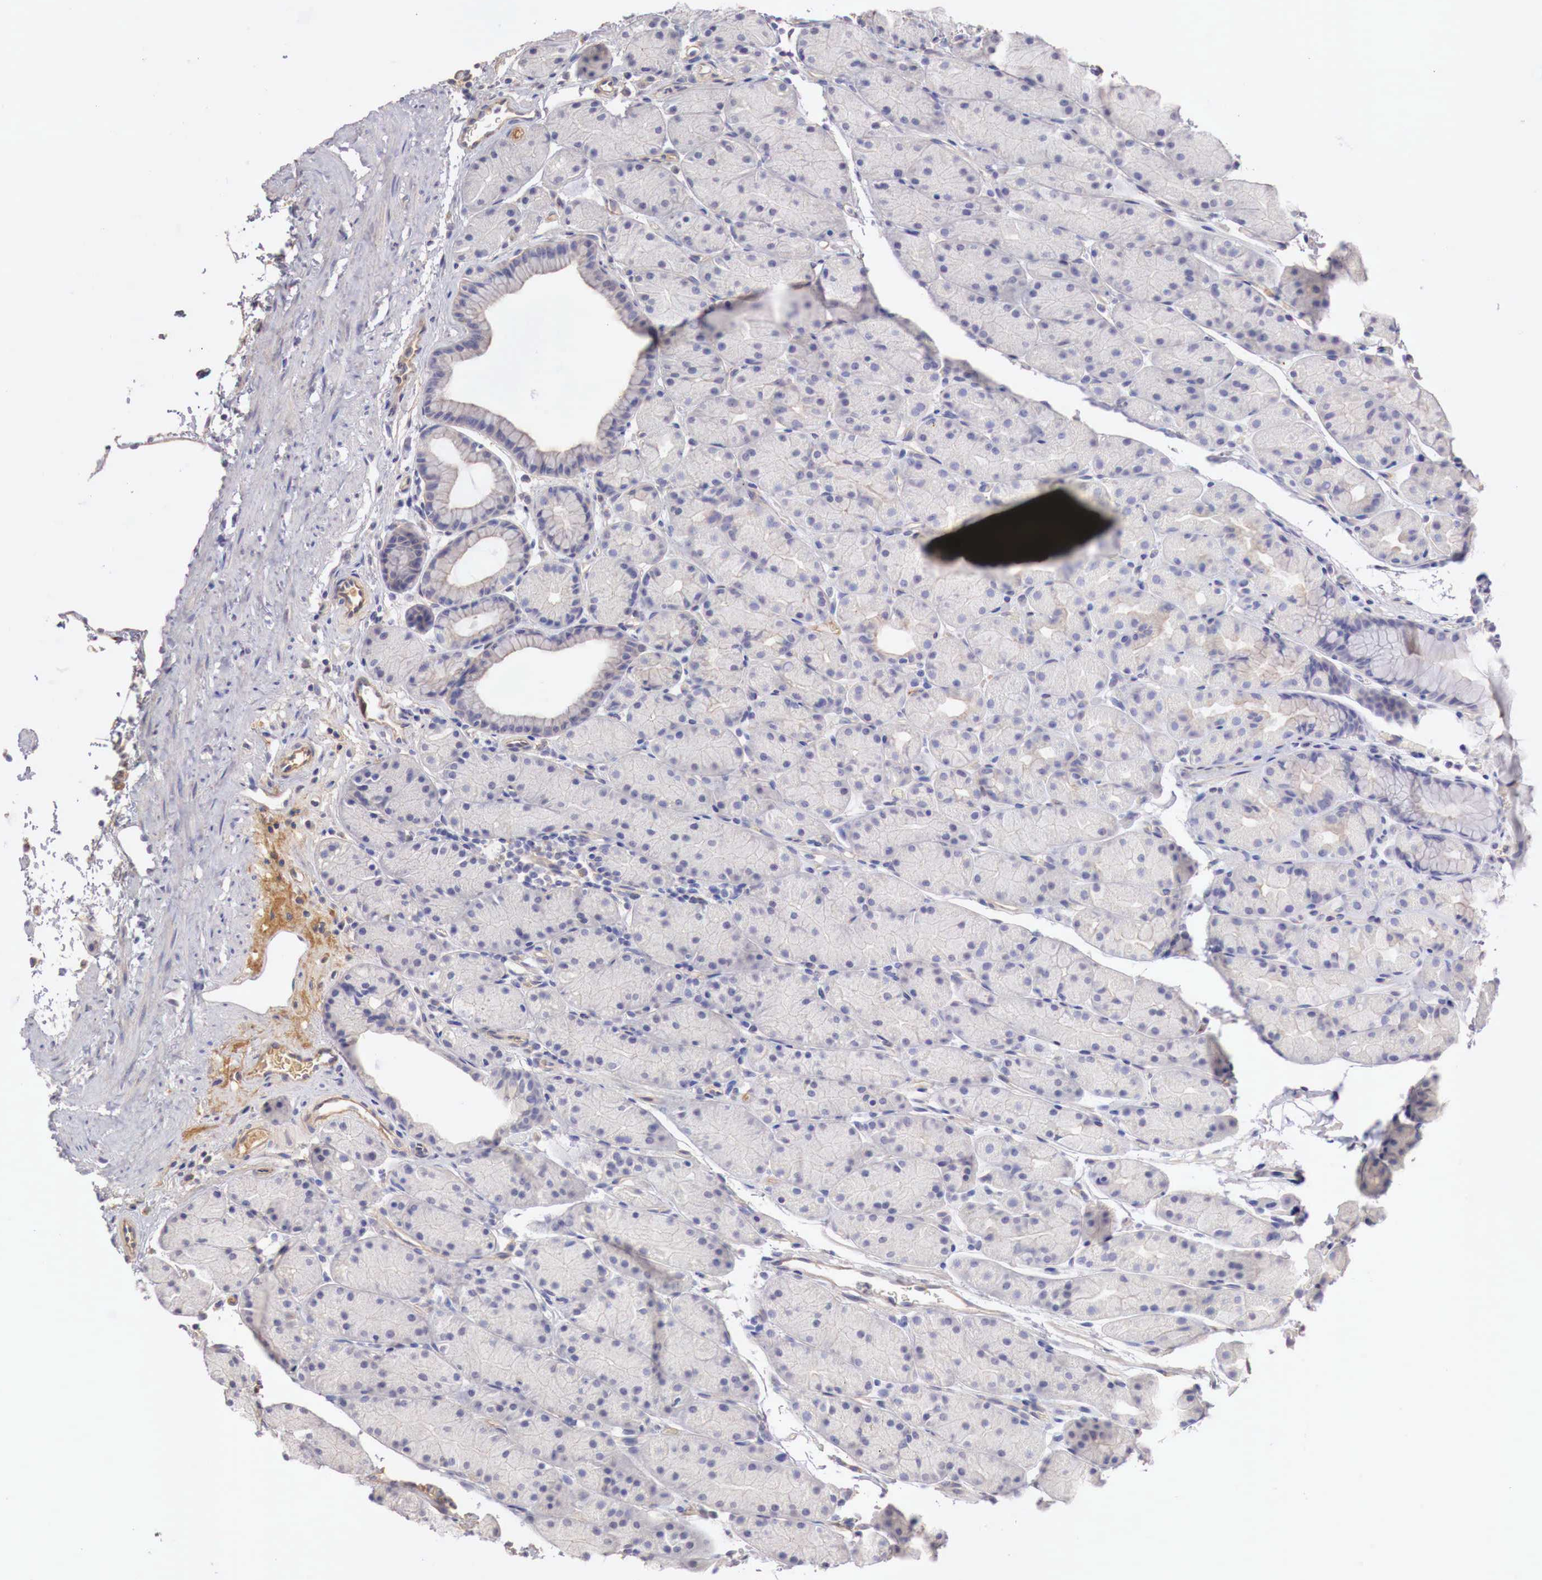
{"staining": {"intensity": "negative", "quantity": "none", "location": "none"}, "tissue": "stomach", "cell_type": "Glandular cells", "image_type": "normal", "snomed": [{"axis": "morphology", "description": "Adenocarcinoma, NOS"}, {"axis": "topography", "description": "Stomach, upper"}], "caption": "The photomicrograph demonstrates no significant staining in glandular cells of stomach. (DAB immunohistochemistry, high magnification).", "gene": "KLHDC7B", "patient": {"sex": "male", "age": 47}}